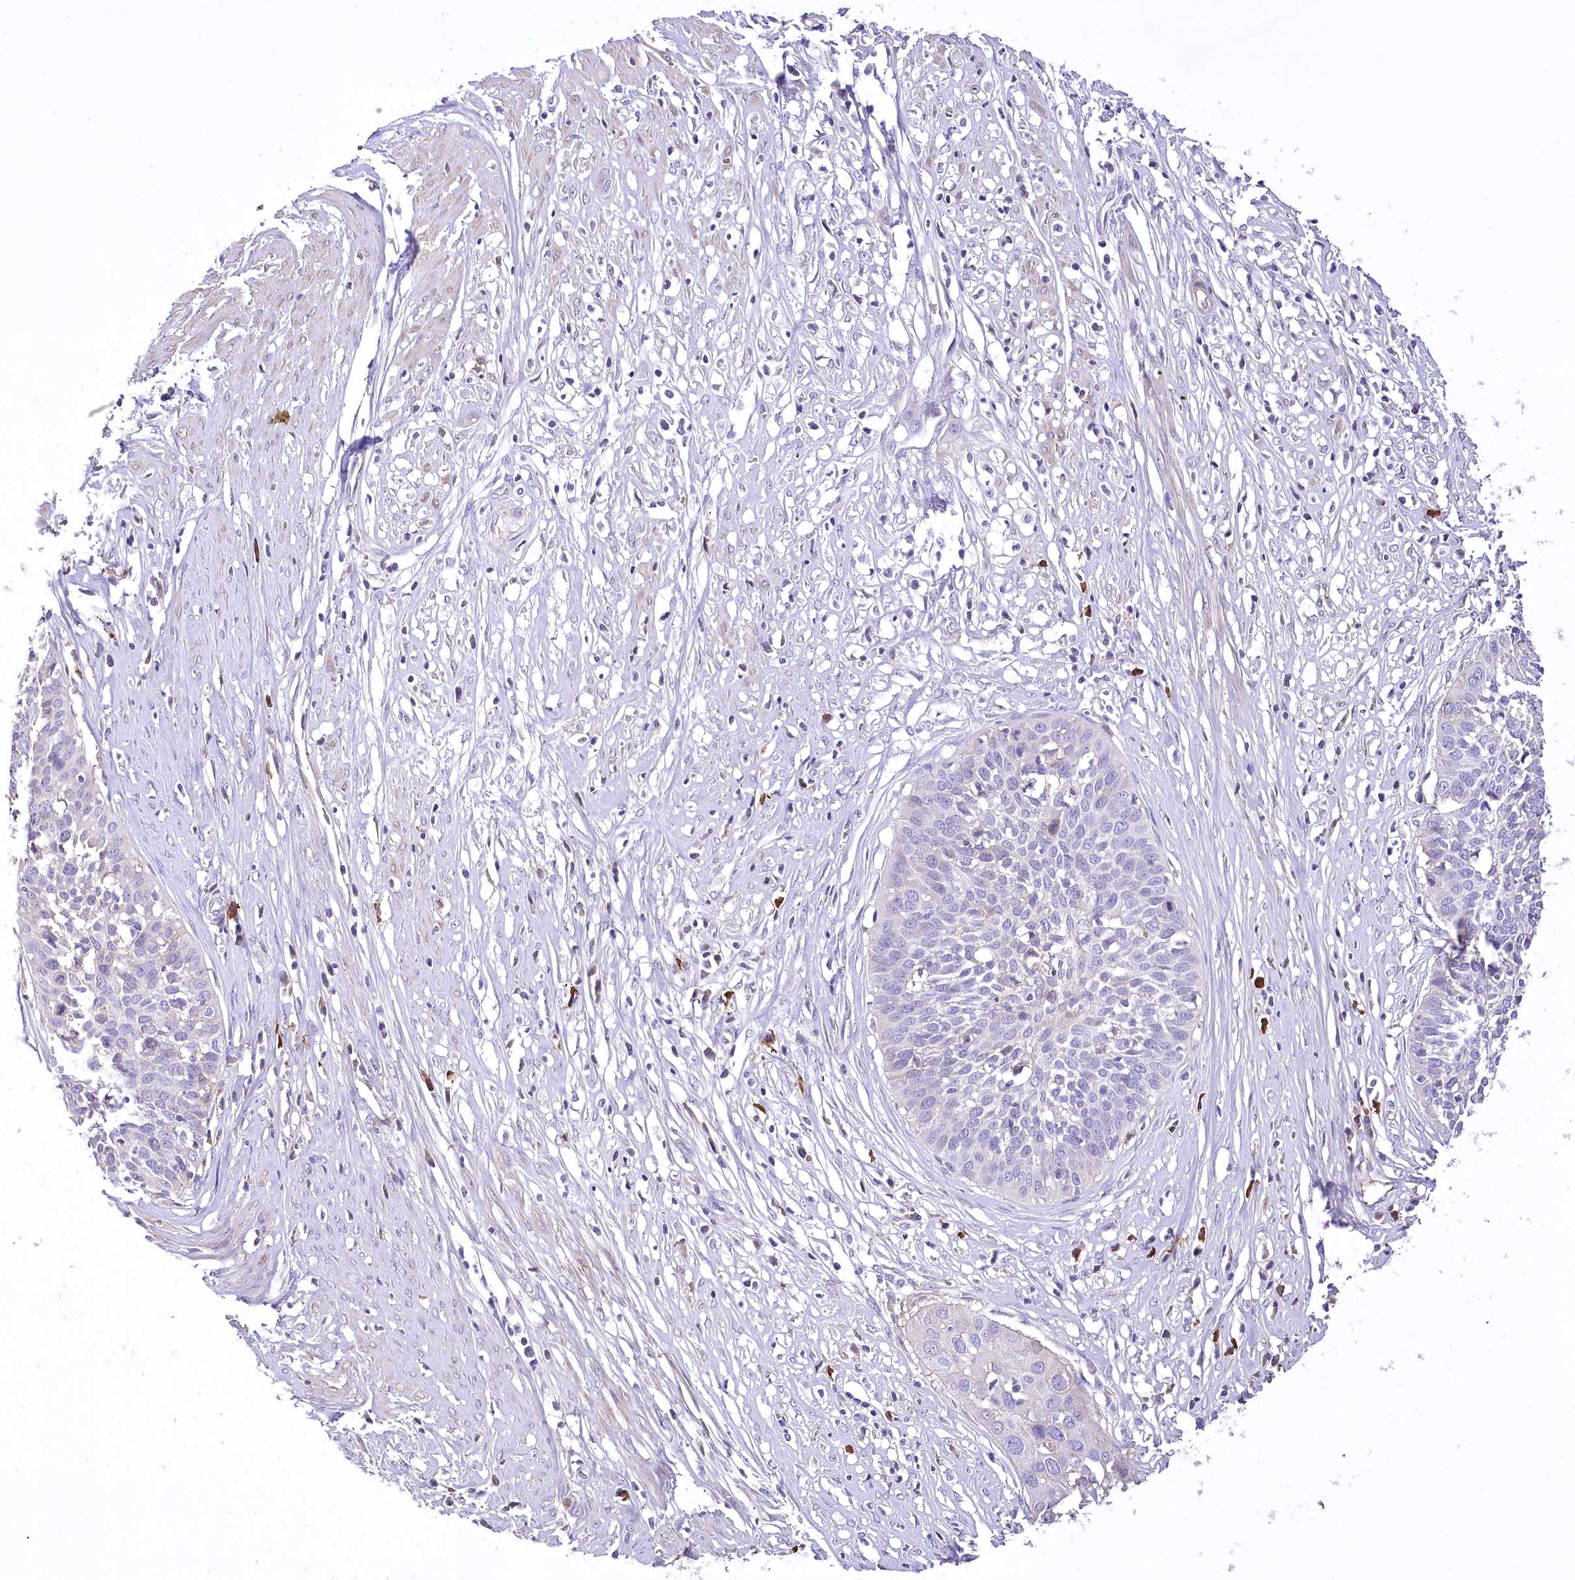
{"staining": {"intensity": "weak", "quantity": "<25%", "location": "cytoplasmic/membranous"}, "tissue": "cervical cancer", "cell_type": "Tumor cells", "image_type": "cancer", "snomed": [{"axis": "morphology", "description": "Squamous cell carcinoma, NOS"}, {"axis": "topography", "description": "Cervix"}], "caption": "Immunohistochemistry (IHC) image of human cervical squamous cell carcinoma stained for a protein (brown), which displays no expression in tumor cells.", "gene": "CEP164", "patient": {"sex": "female", "age": 34}}